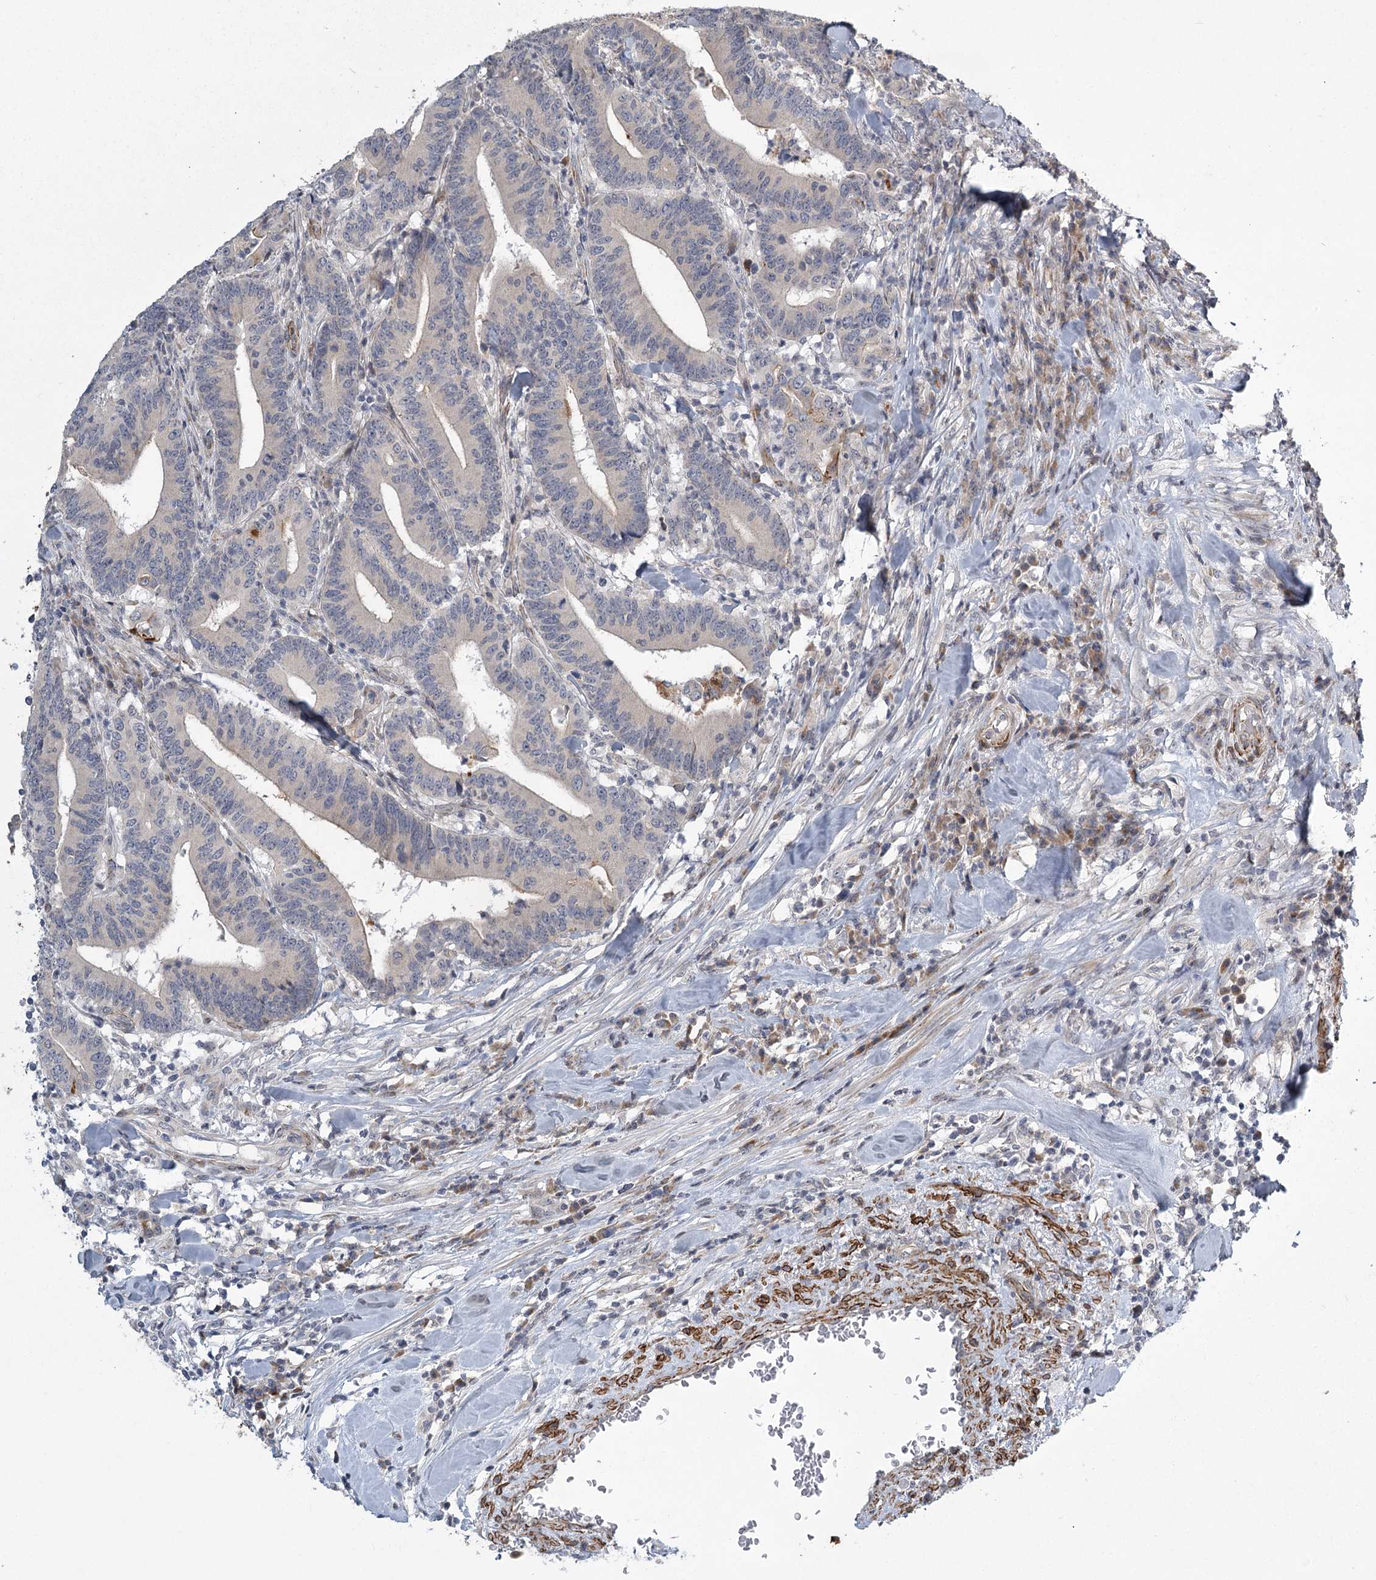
{"staining": {"intensity": "negative", "quantity": "none", "location": "none"}, "tissue": "colorectal cancer", "cell_type": "Tumor cells", "image_type": "cancer", "snomed": [{"axis": "morphology", "description": "Adenocarcinoma, NOS"}, {"axis": "topography", "description": "Colon"}], "caption": "An IHC histopathology image of colorectal adenocarcinoma is shown. There is no staining in tumor cells of colorectal adenocarcinoma.", "gene": "MEPE", "patient": {"sex": "female", "age": 66}}